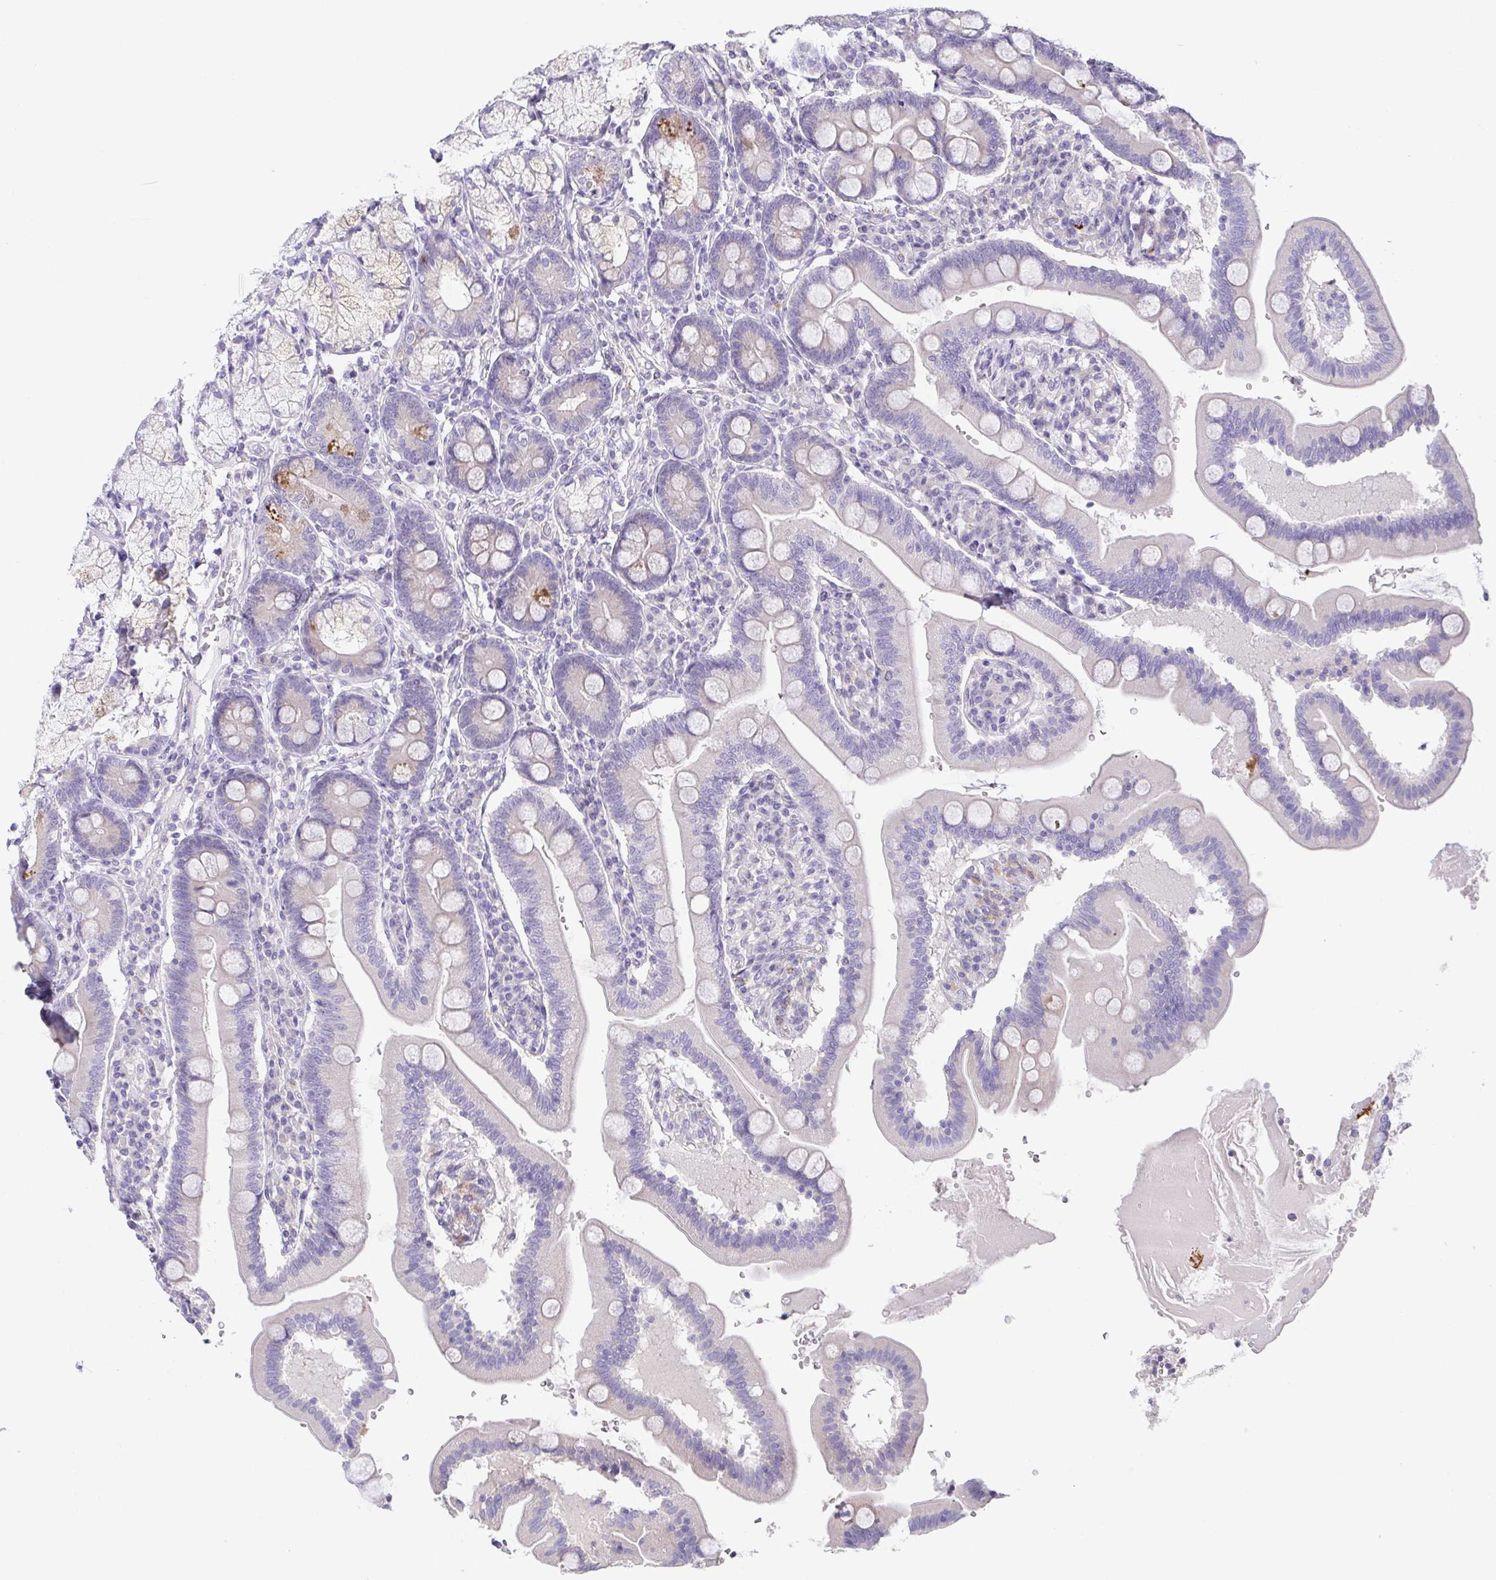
{"staining": {"intensity": "moderate", "quantity": "<25%", "location": "cytoplasmic/membranous"}, "tissue": "duodenum", "cell_type": "Glandular cells", "image_type": "normal", "snomed": [{"axis": "morphology", "description": "Normal tissue, NOS"}, {"axis": "topography", "description": "Duodenum"}], "caption": "Immunohistochemistry (IHC) micrograph of normal human duodenum stained for a protein (brown), which exhibits low levels of moderate cytoplasmic/membranous staining in about <25% of glandular cells.", "gene": "PKDREJ", "patient": {"sex": "female", "age": 67}}